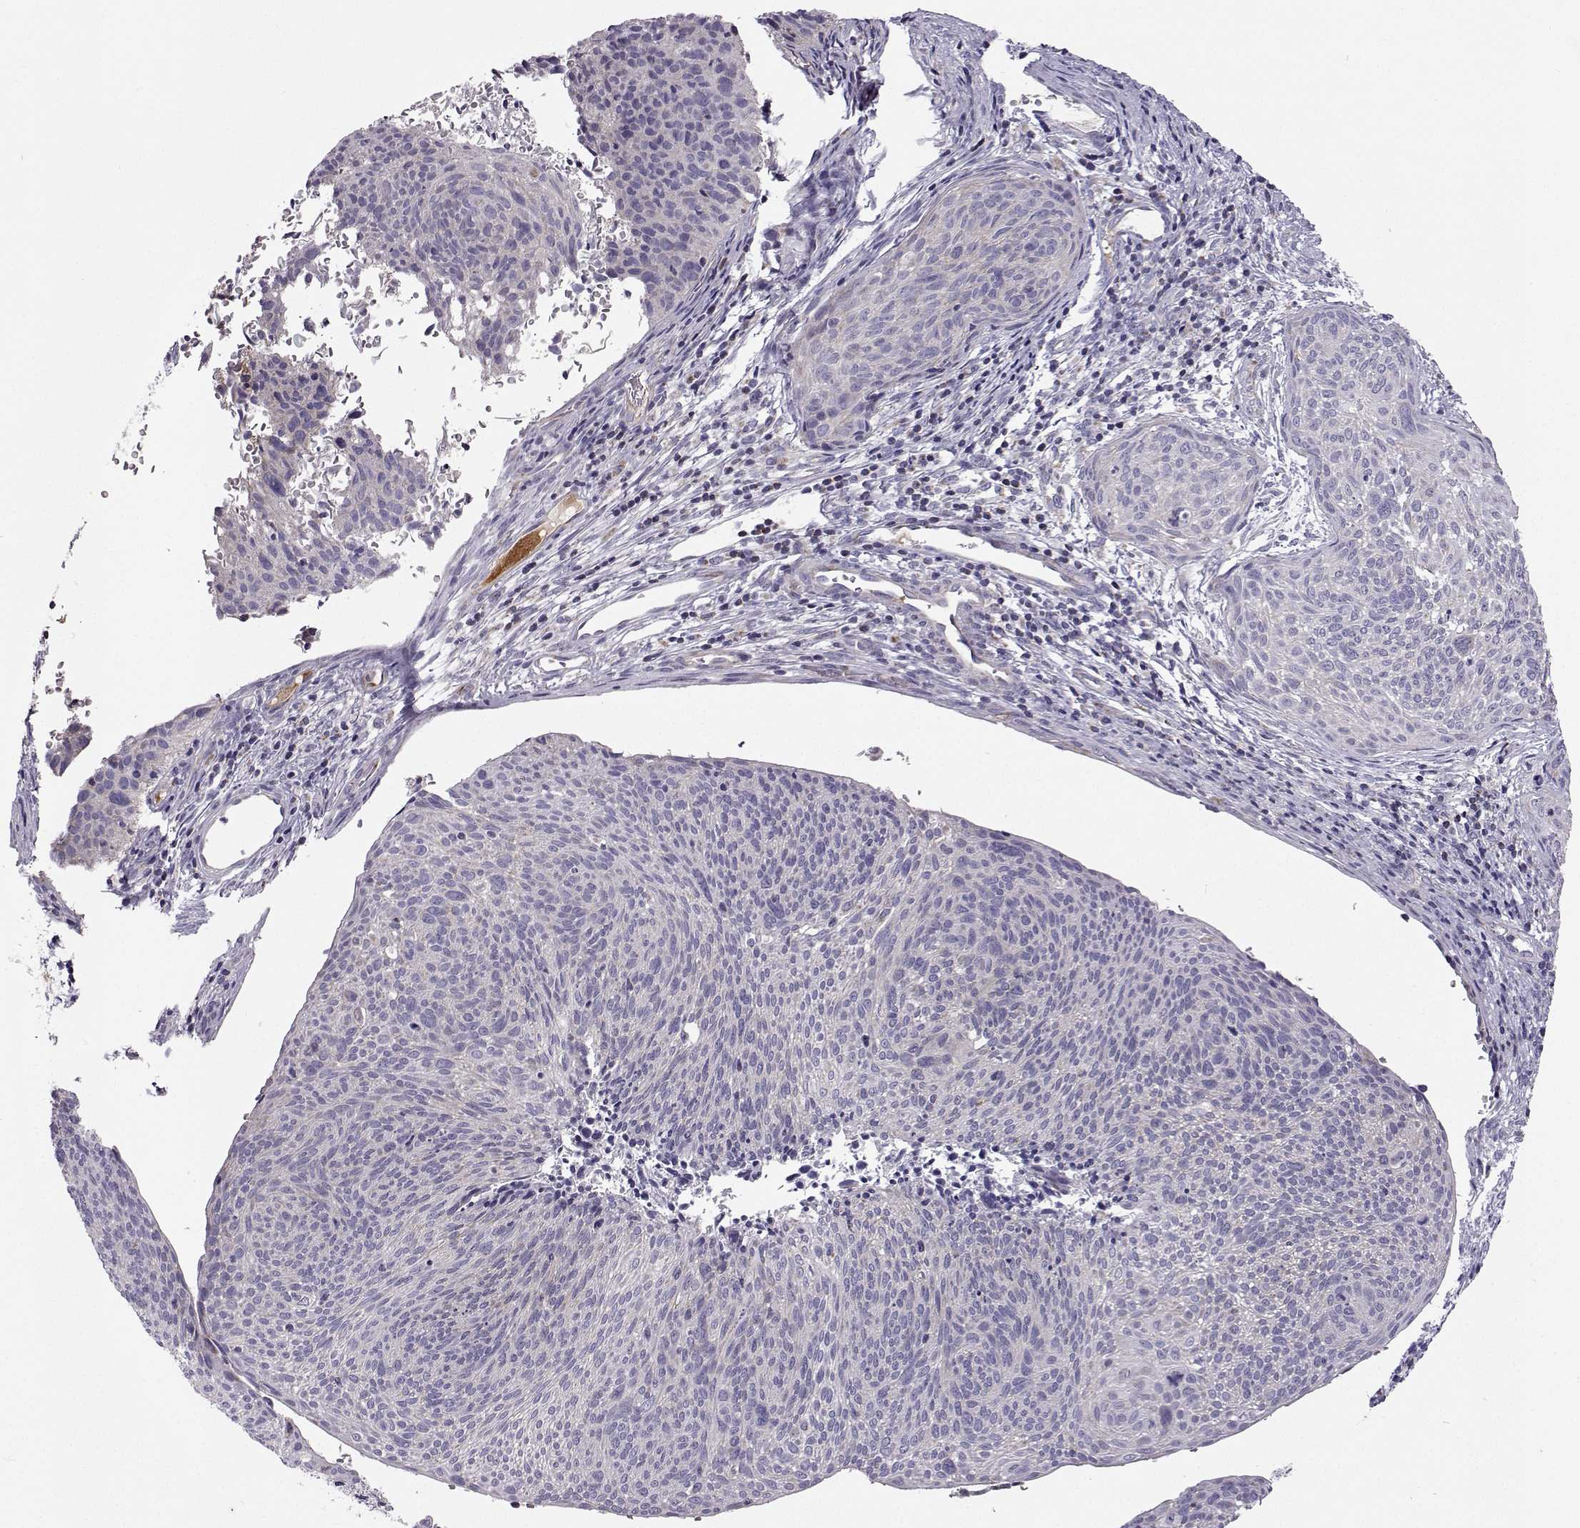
{"staining": {"intensity": "negative", "quantity": "none", "location": "none"}, "tissue": "cervical cancer", "cell_type": "Tumor cells", "image_type": "cancer", "snomed": [{"axis": "morphology", "description": "Squamous cell carcinoma, NOS"}, {"axis": "topography", "description": "Cervix"}], "caption": "Immunohistochemistry (IHC) of human cervical cancer (squamous cell carcinoma) shows no positivity in tumor cells.", "gene": "CLN6", "patient": {"sex": "female", "age": 49}}